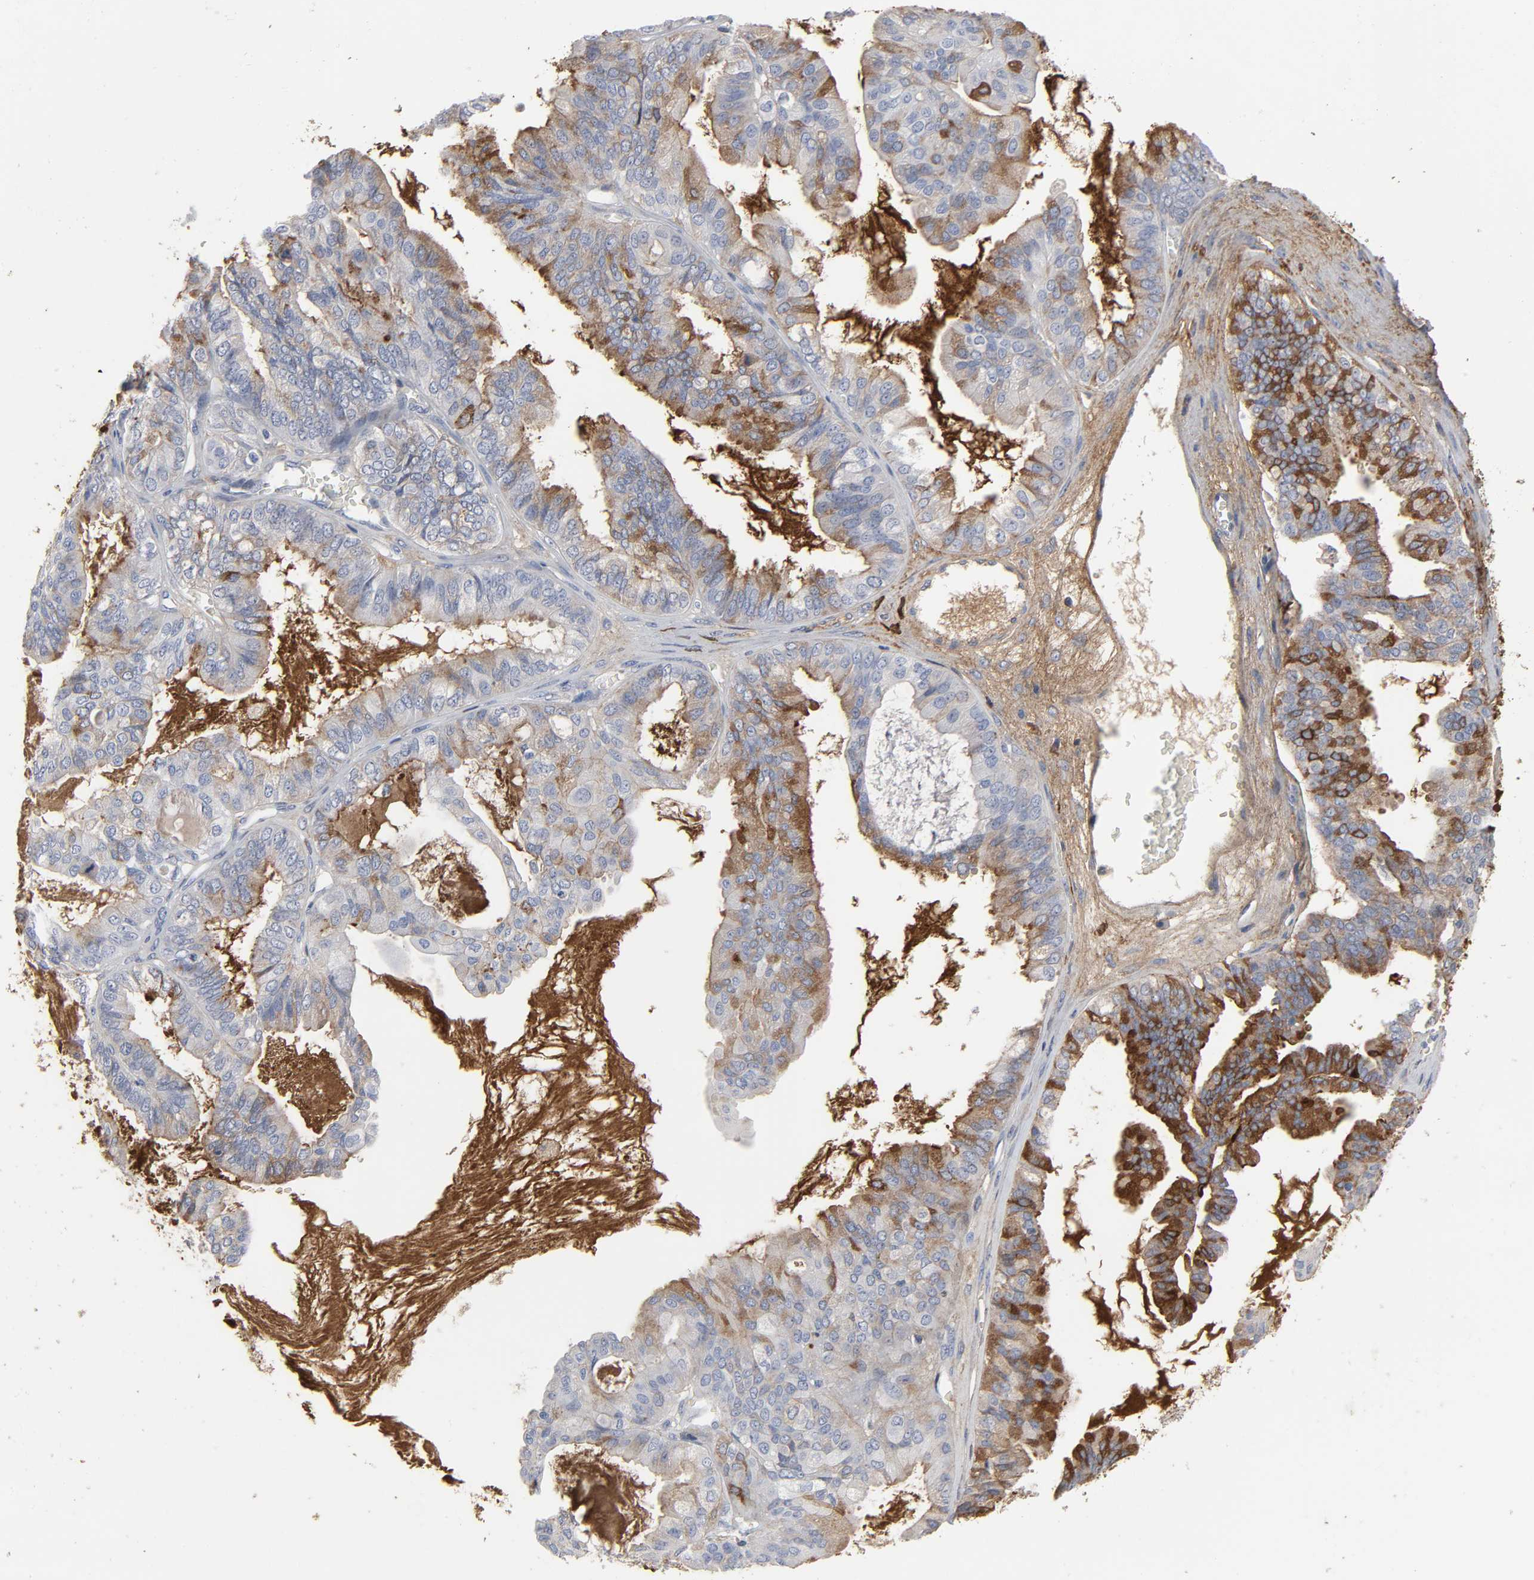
{"staining": {"intensity": "strong", "quantity": "<25%", "location": "cytoplasmic/membranous"}, "tissue": "ovarian cancer", "cell_type": "Tumor cells", "image_type": "cancer", "snomed": [{"axis": "morphology", "description": "Carcinoma, NOS"}, {"axis": "morphology", "description": "Carcinoma, endometroid"}, {"axis": "topography", "description": "Ovary"}], "caption": "The micrograph demonstrates a brown stain indicating the presence of a protein in the cytoplasmic/membranous of tumor cells in ovarian cancer.", "gene": "FBLN1", "patient": {"sex": "female", "age": 50}}